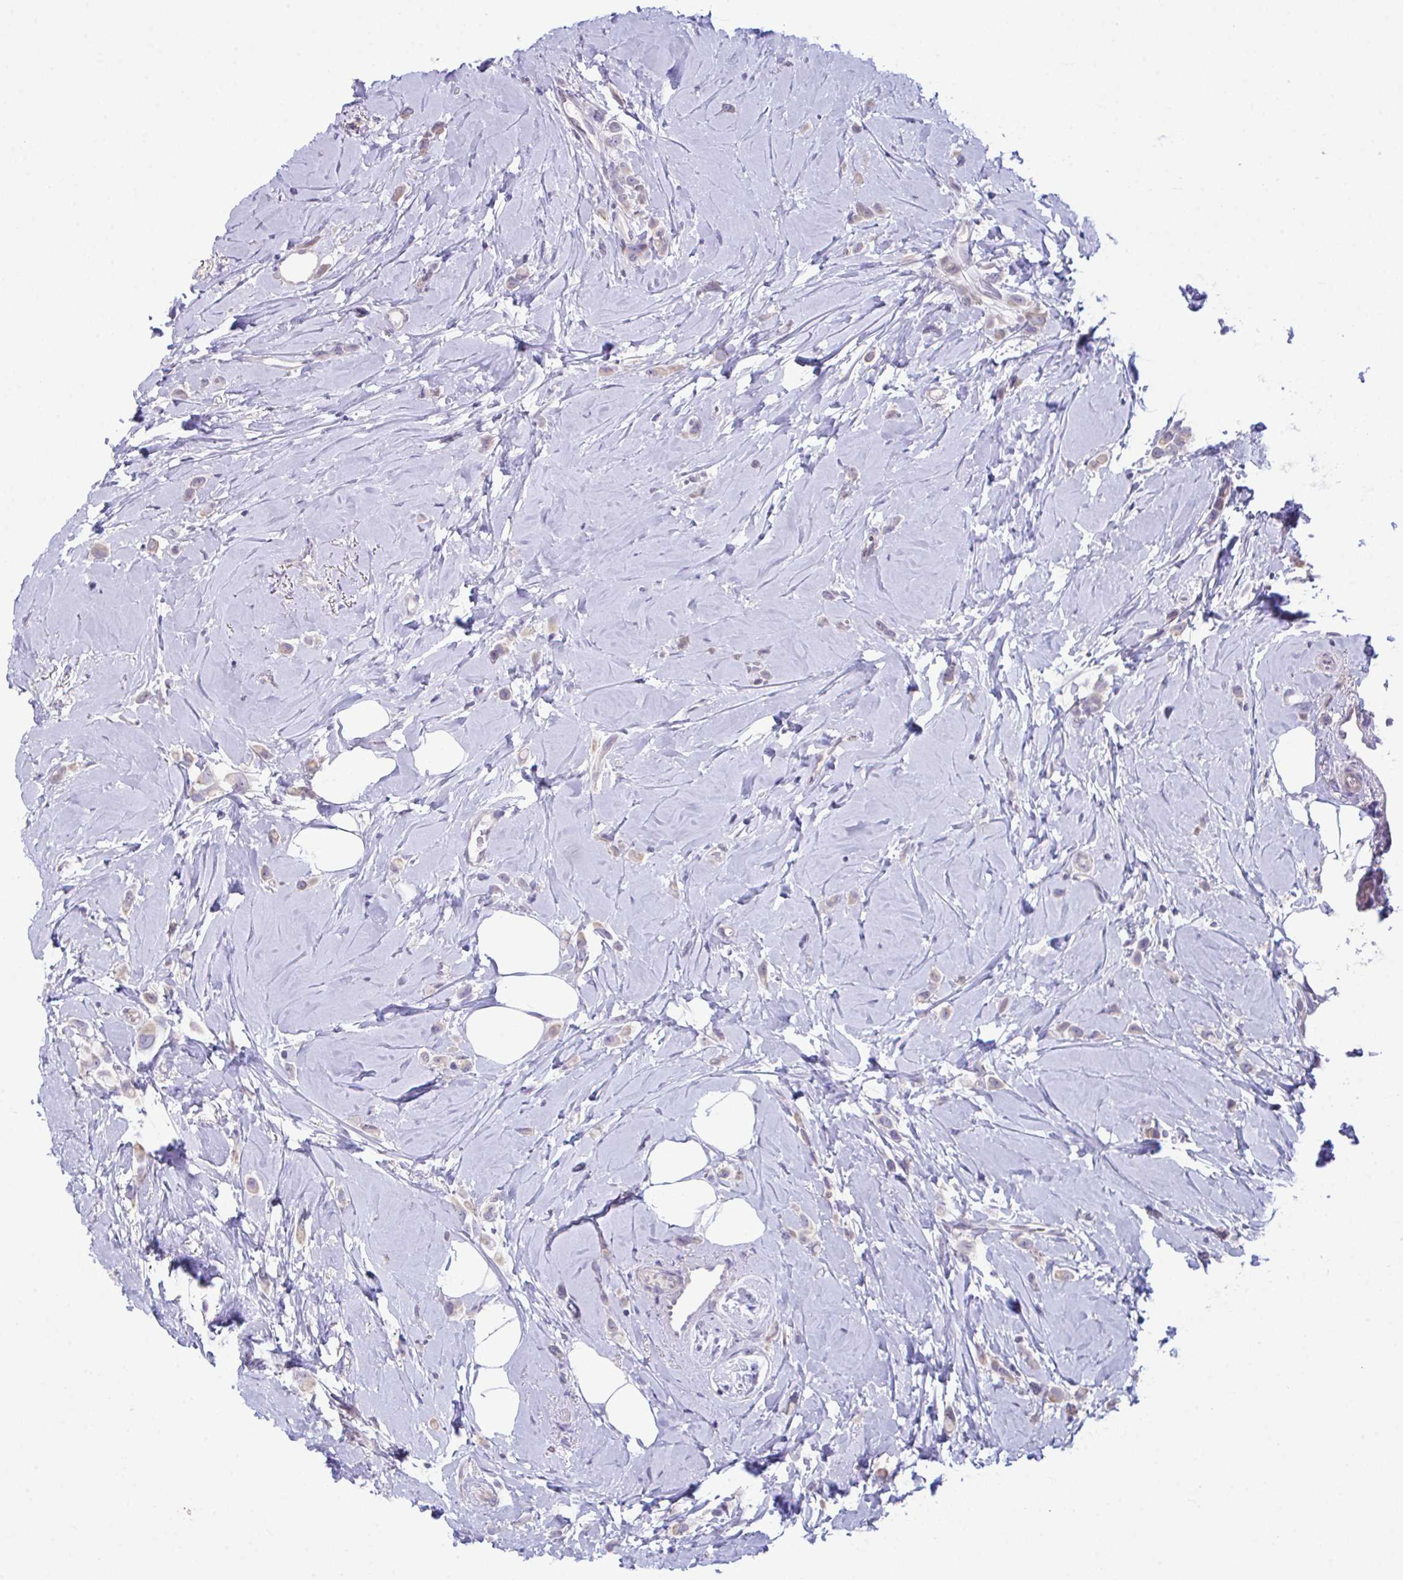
{"staining": {"intensity": "weak", "quantity": "<25%", "location": "cytoplasmic/membranous"}, "tissue": "breast cancer", "cell_type": "Tumor cells", "image_type": "cancer", "snomed": [{"axis": "morphology", "description": "Lobular carcinoma"}, {"axis": "topography", "description": "Breast"}], "caption": "DAB (3,3'-diaminobenzidine) immunohistochemical staining of human breast lobular carcinoma shows no significant staining in tumor cells.", "gene": "ATP6V0D2", "patient": {"sex": "female", "age": 66}}